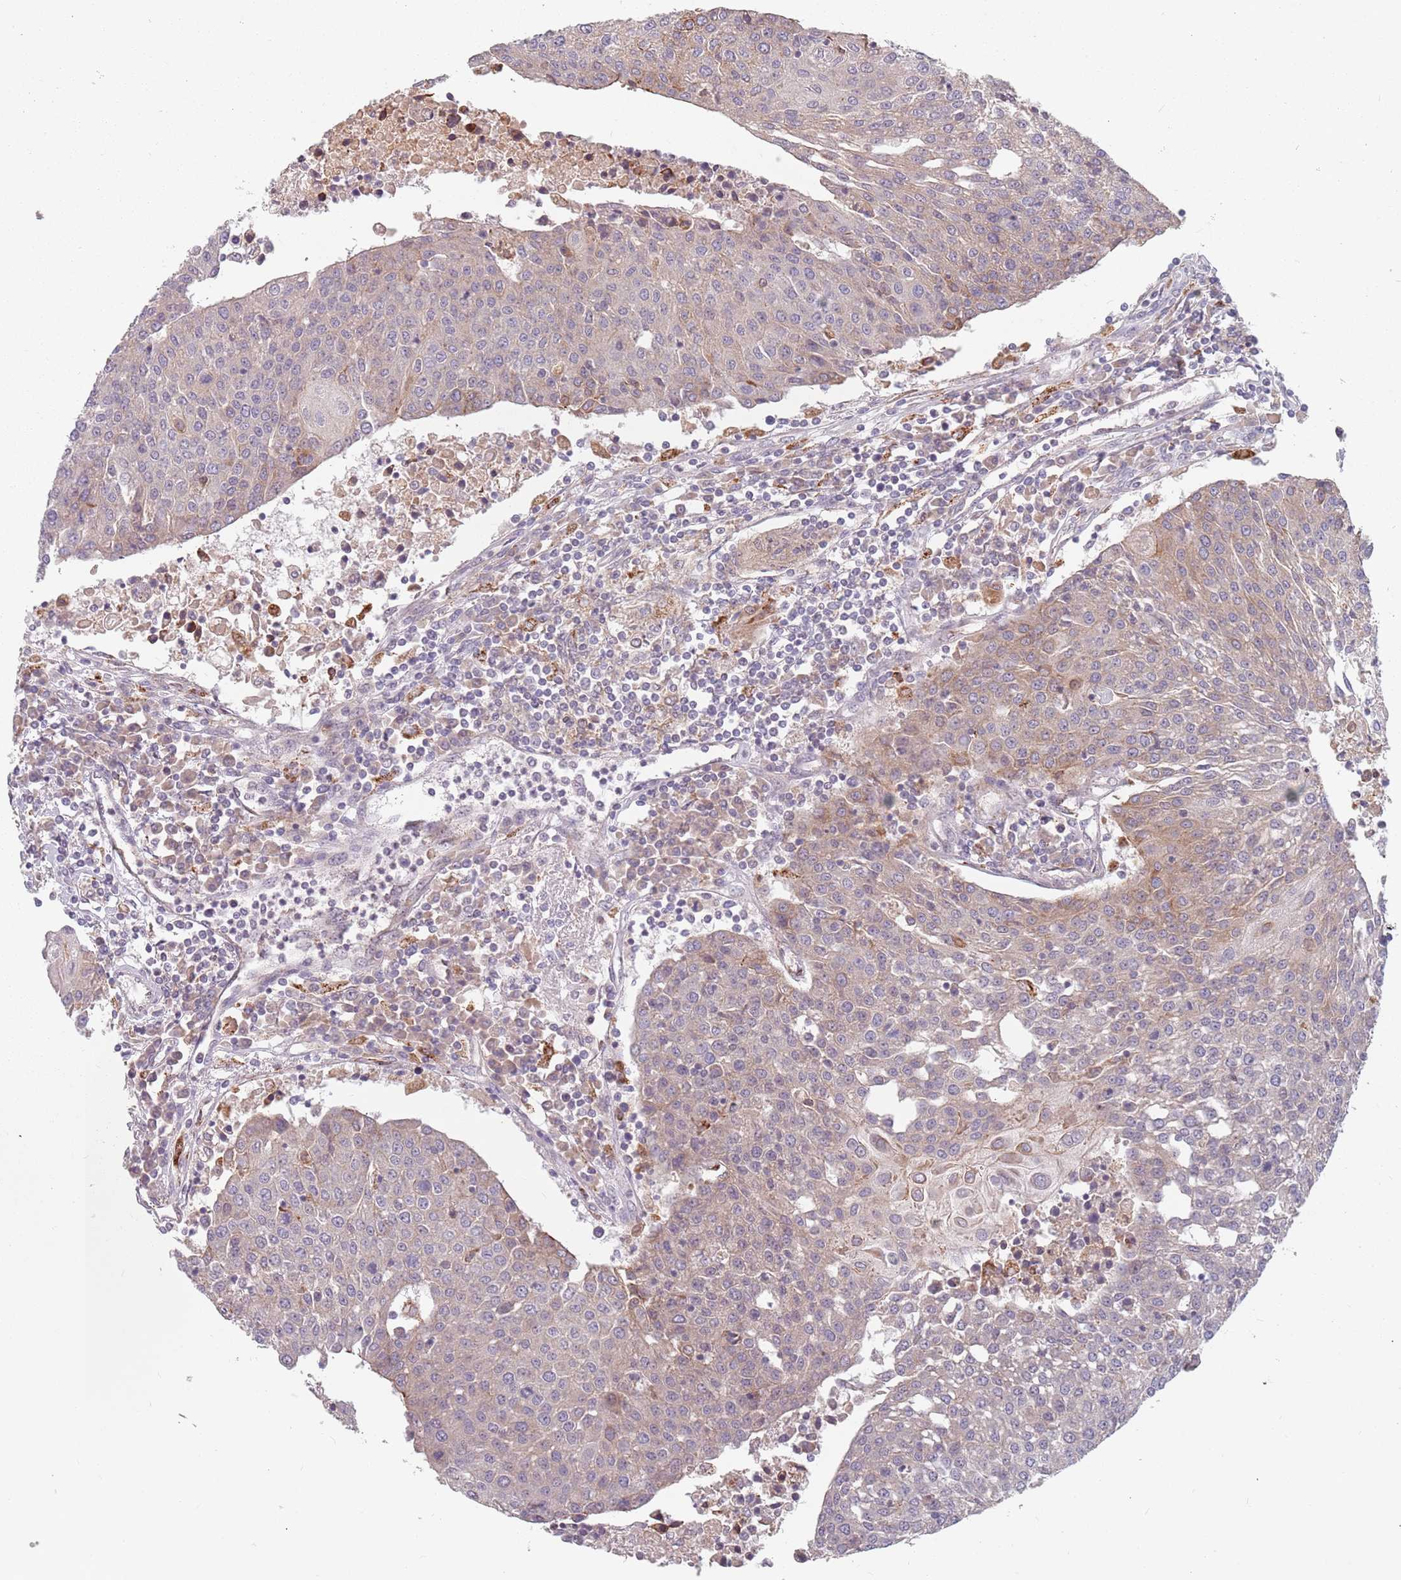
{"staining": {"intensity": "weak", "quantity": "<25%", "location": "cytoplasmic/membranous"}, "tissue": "urothelial cancer", "cell_type": "Tumor cells", "image_type": "cancer", "snomed": [{"axis": "morphology", "description": "Urothelial carcinoma, High grade"}, {"axis": "topography", "description": "Urinary bladder"}], "caption": "High power microscopy micrograph of an IHC photomicrograph of urothelial cancer, revealing no significant staining in tumor cells. (DAB immunohistochemistry (IHC) visualized using brightfield microscopy, high magnification).", "gene": "ADAL", "patient": {"sex": "female", "age": 85}}